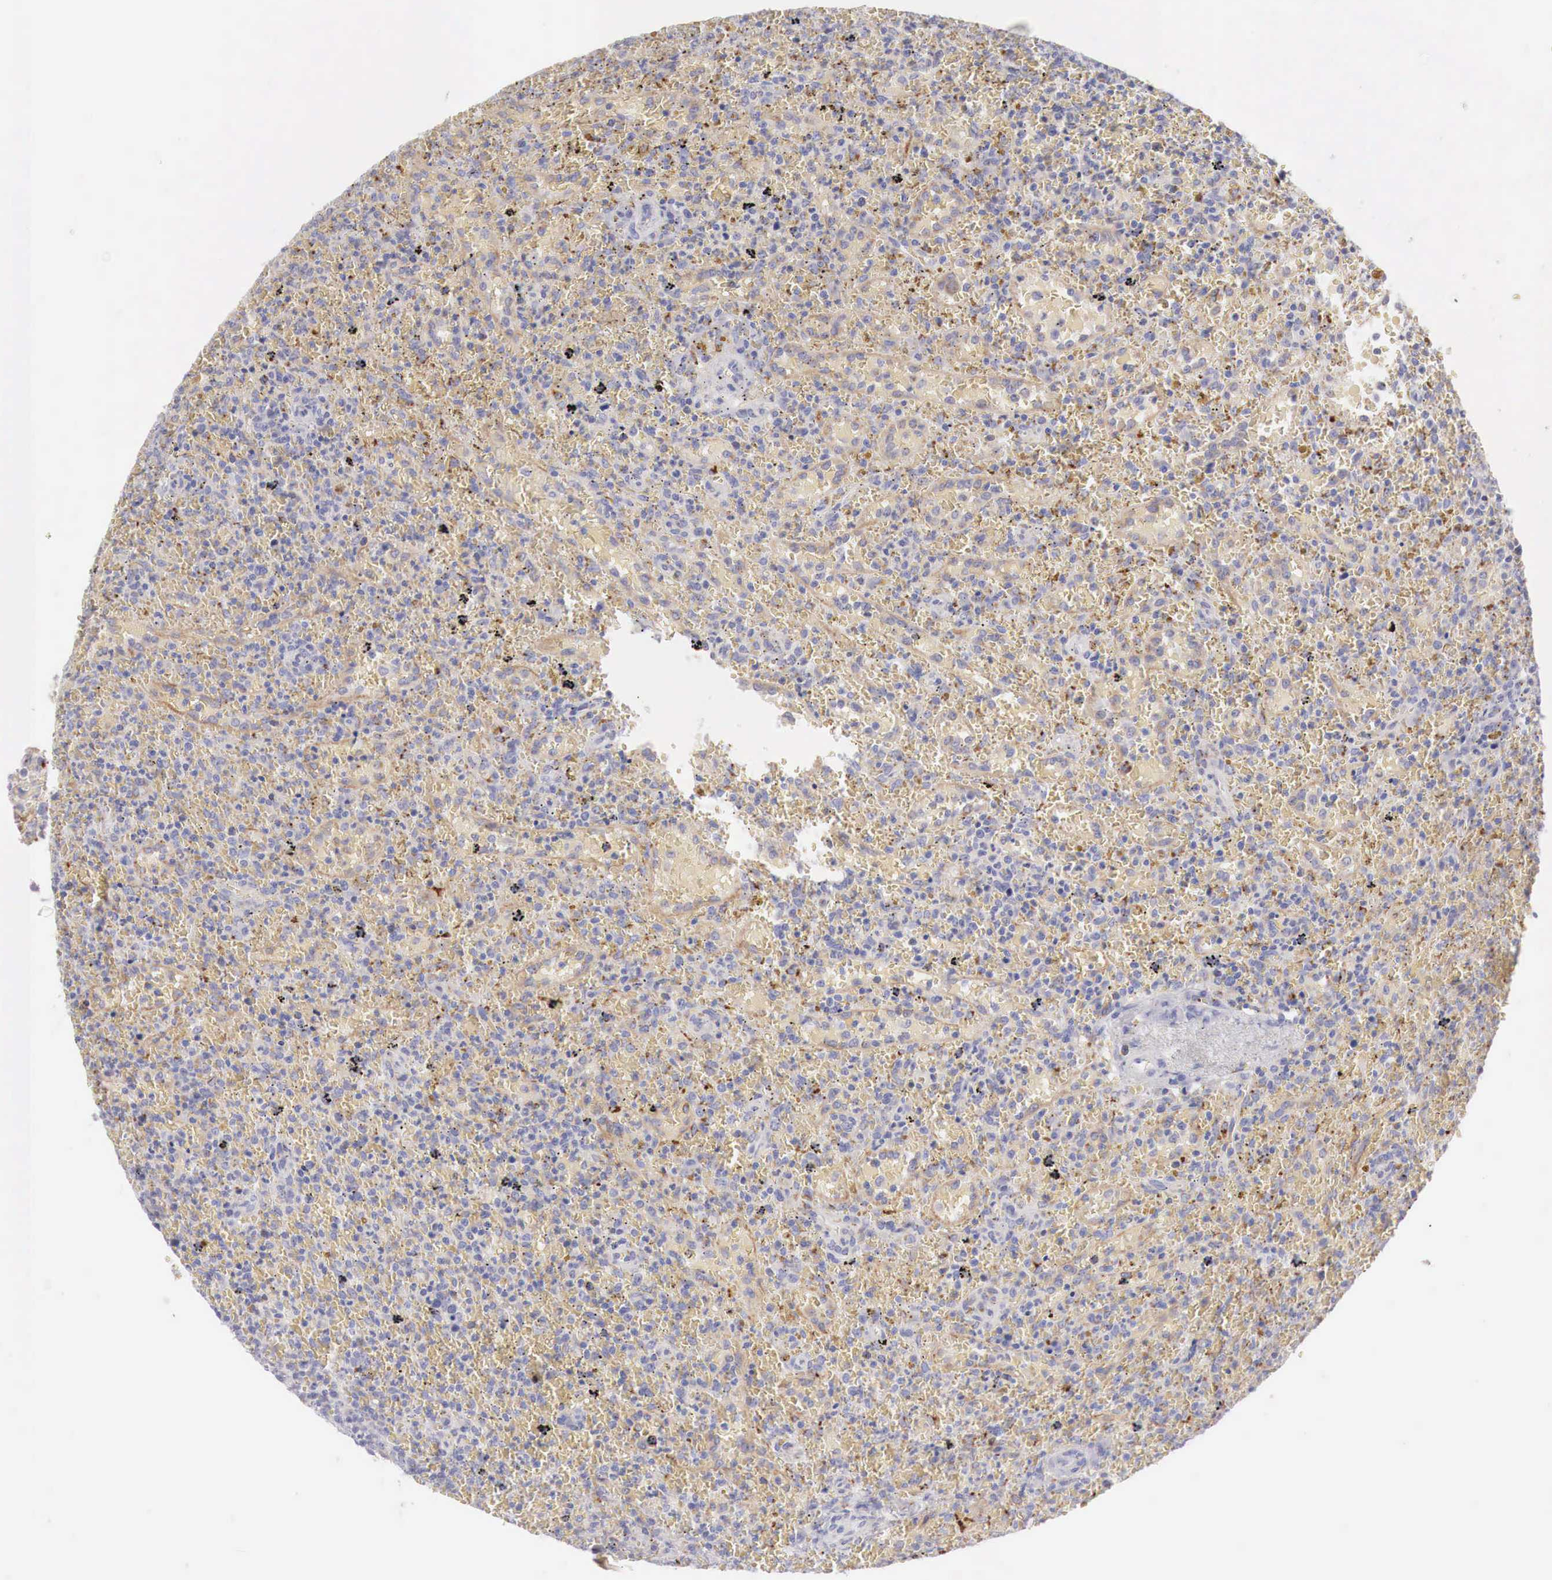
{"staining": {"intensity": "negative", "quantity": "none", "location": "none"}, "tissue": "lymphoma", "cell_type": "Tumor cells", "image_type": "cancer", "snomed": [{"axis": "morphology", "description": "Malignant lymphoma, non-Hodgkin's type, High grade"}, {"axis": "topography", "description": "Spleen"}, {"axis": "topography", "description": "Lymph node"}], "caption": "DAB immunohistochemical staining of human high-grade malignant lymphoma, non-Hodgkin's type demonstrates no significant positivity in tumor cells.", "gene": "GLA", "patient": {"sex": "female", "age": 70}}